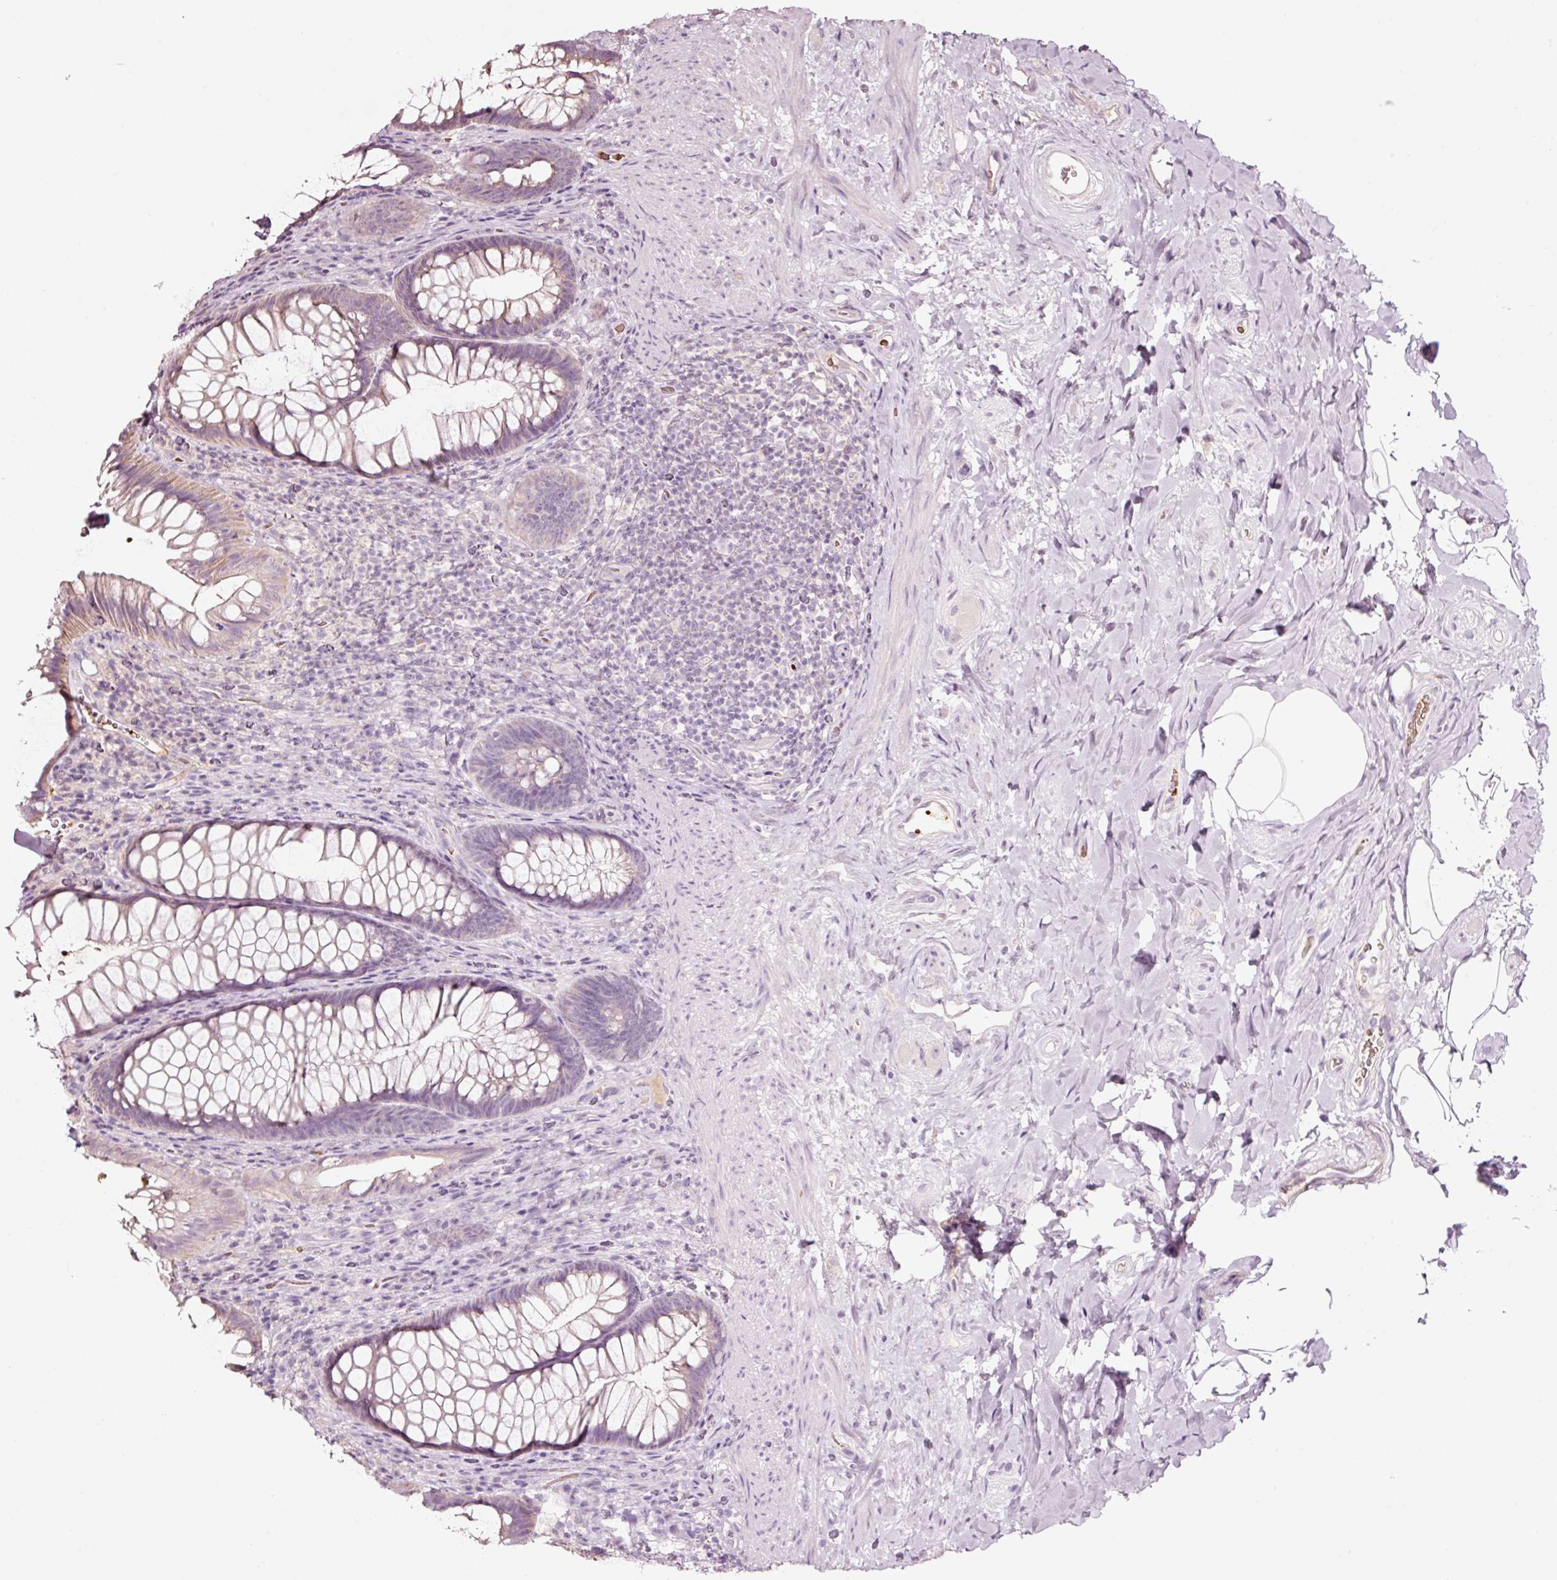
{"staining": {"intensity": "weak", "quantity": "25%-75%", "location": "cytoplasmic/membranous"}, "tissue": "rectum", "cell_type": "Glandular cells", "image_type": "normal", "snomed": [{"axis": "morphology", "description": "Normal tissue, NOS"}, {"axis": "topography", "description": "Rectum"}], "caption": "Immunohistochemical staining of unremarkable human rectum exhibits low levels of weak cytoplasmic/membranous expression in about 25%-75% of glandular cells.", "gene": "LDHAL6B", "patient": {"sex": "male", "age": 53}}